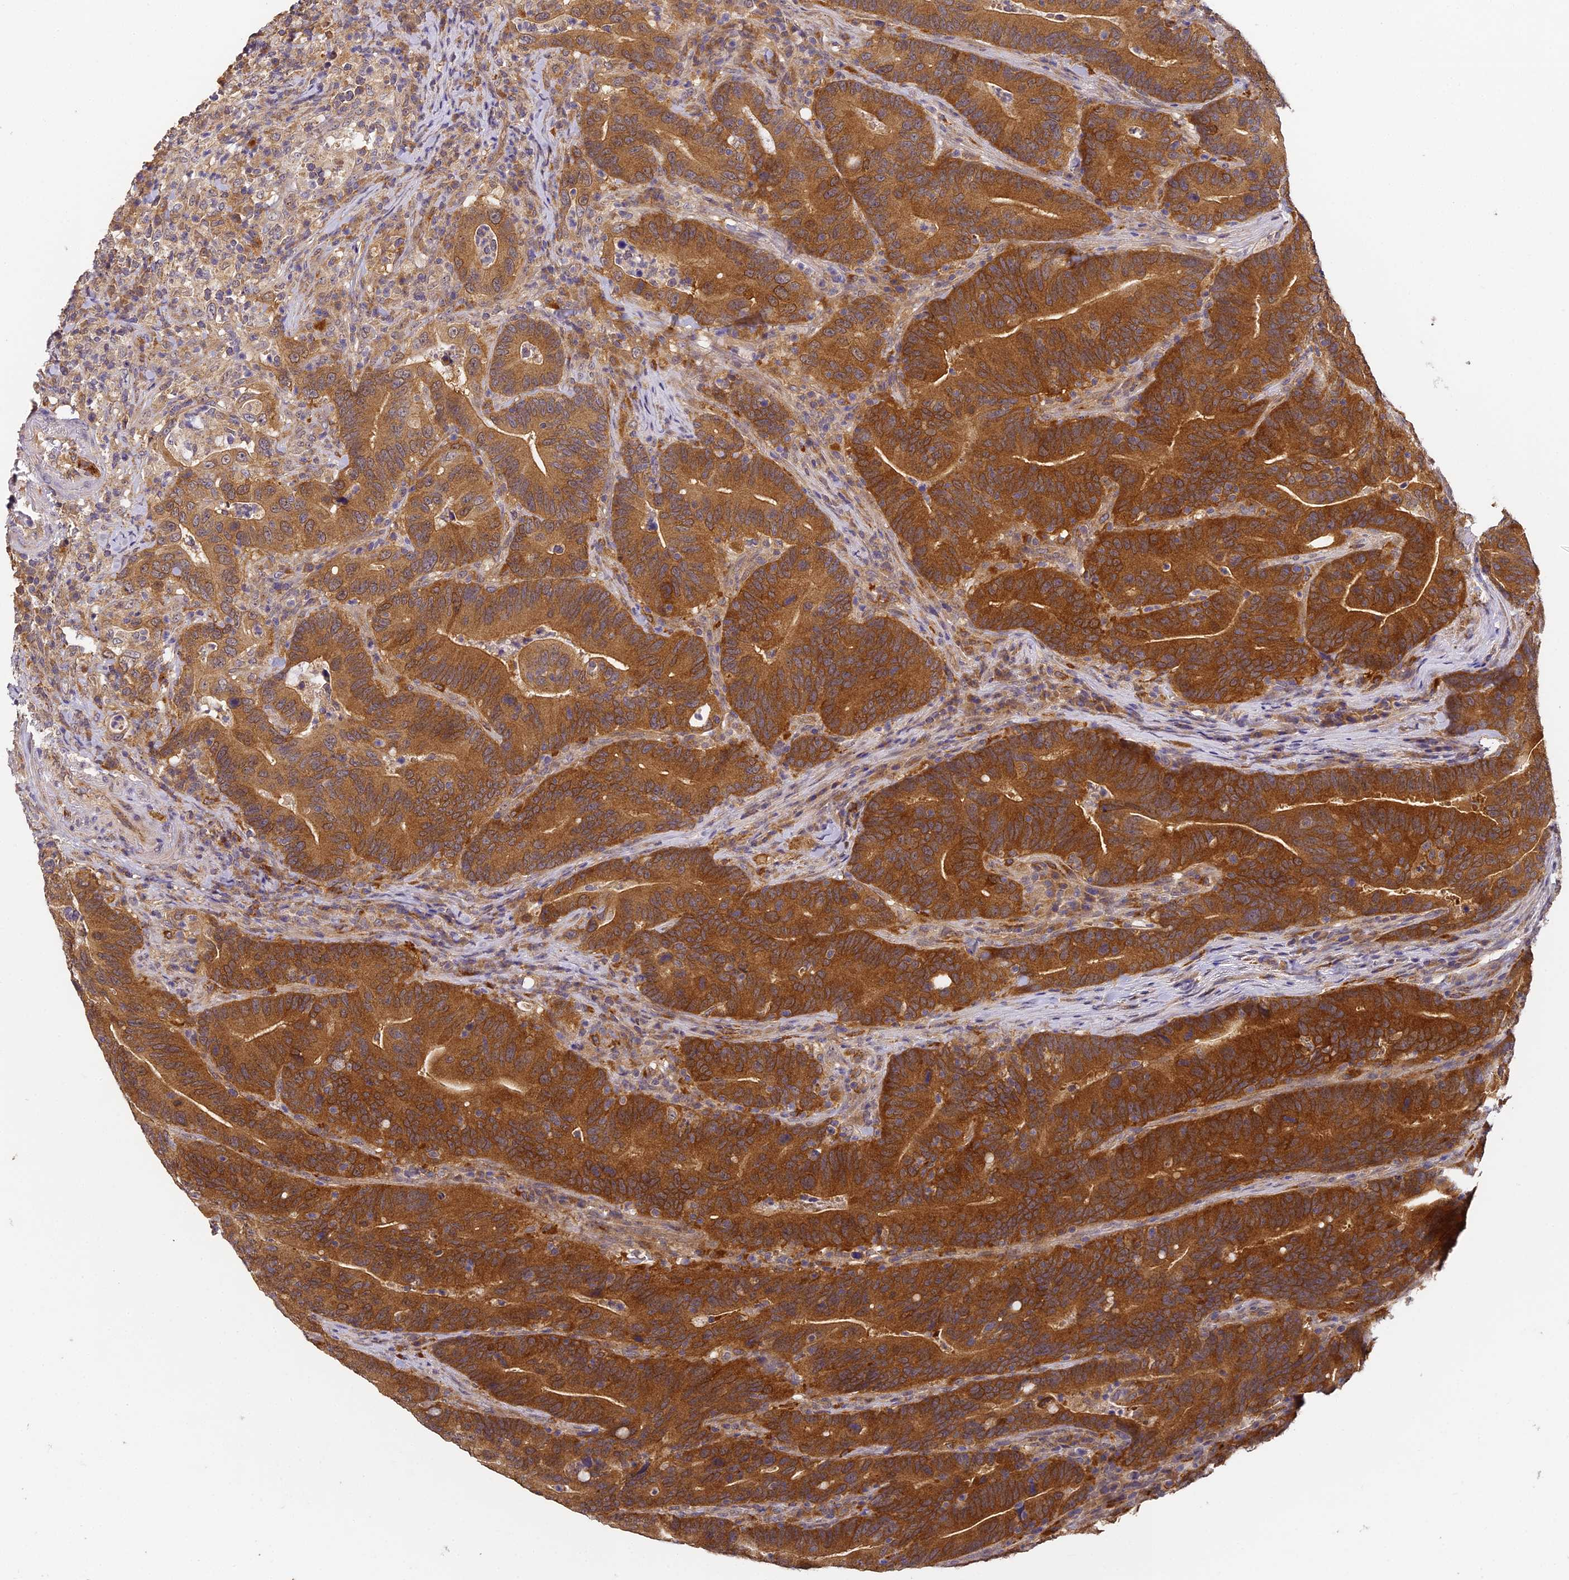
{"staining": {"intensity": "strong", "quantity": ">75%", "location": "cytoplasmic/membranous"}, "tissue": "colorectal cancer", "cell_type": "Tumor cells", "image_type": "cancer", "snomed": [{"axis": "morphology", "description": "Adenocarcinoma, NOS"}, {"axis": "topography", "description": "Colon"}], "caption": "Strong cytoplasmic/membranous protein staining is appreciated in approximately >75% of tumor cells in colorectal adenocarcinoma. The protein is shown in brown color, while the nuclei are stained blue.", "gene": "YAE1", "patient": {"sex": "female", "age": 66}}